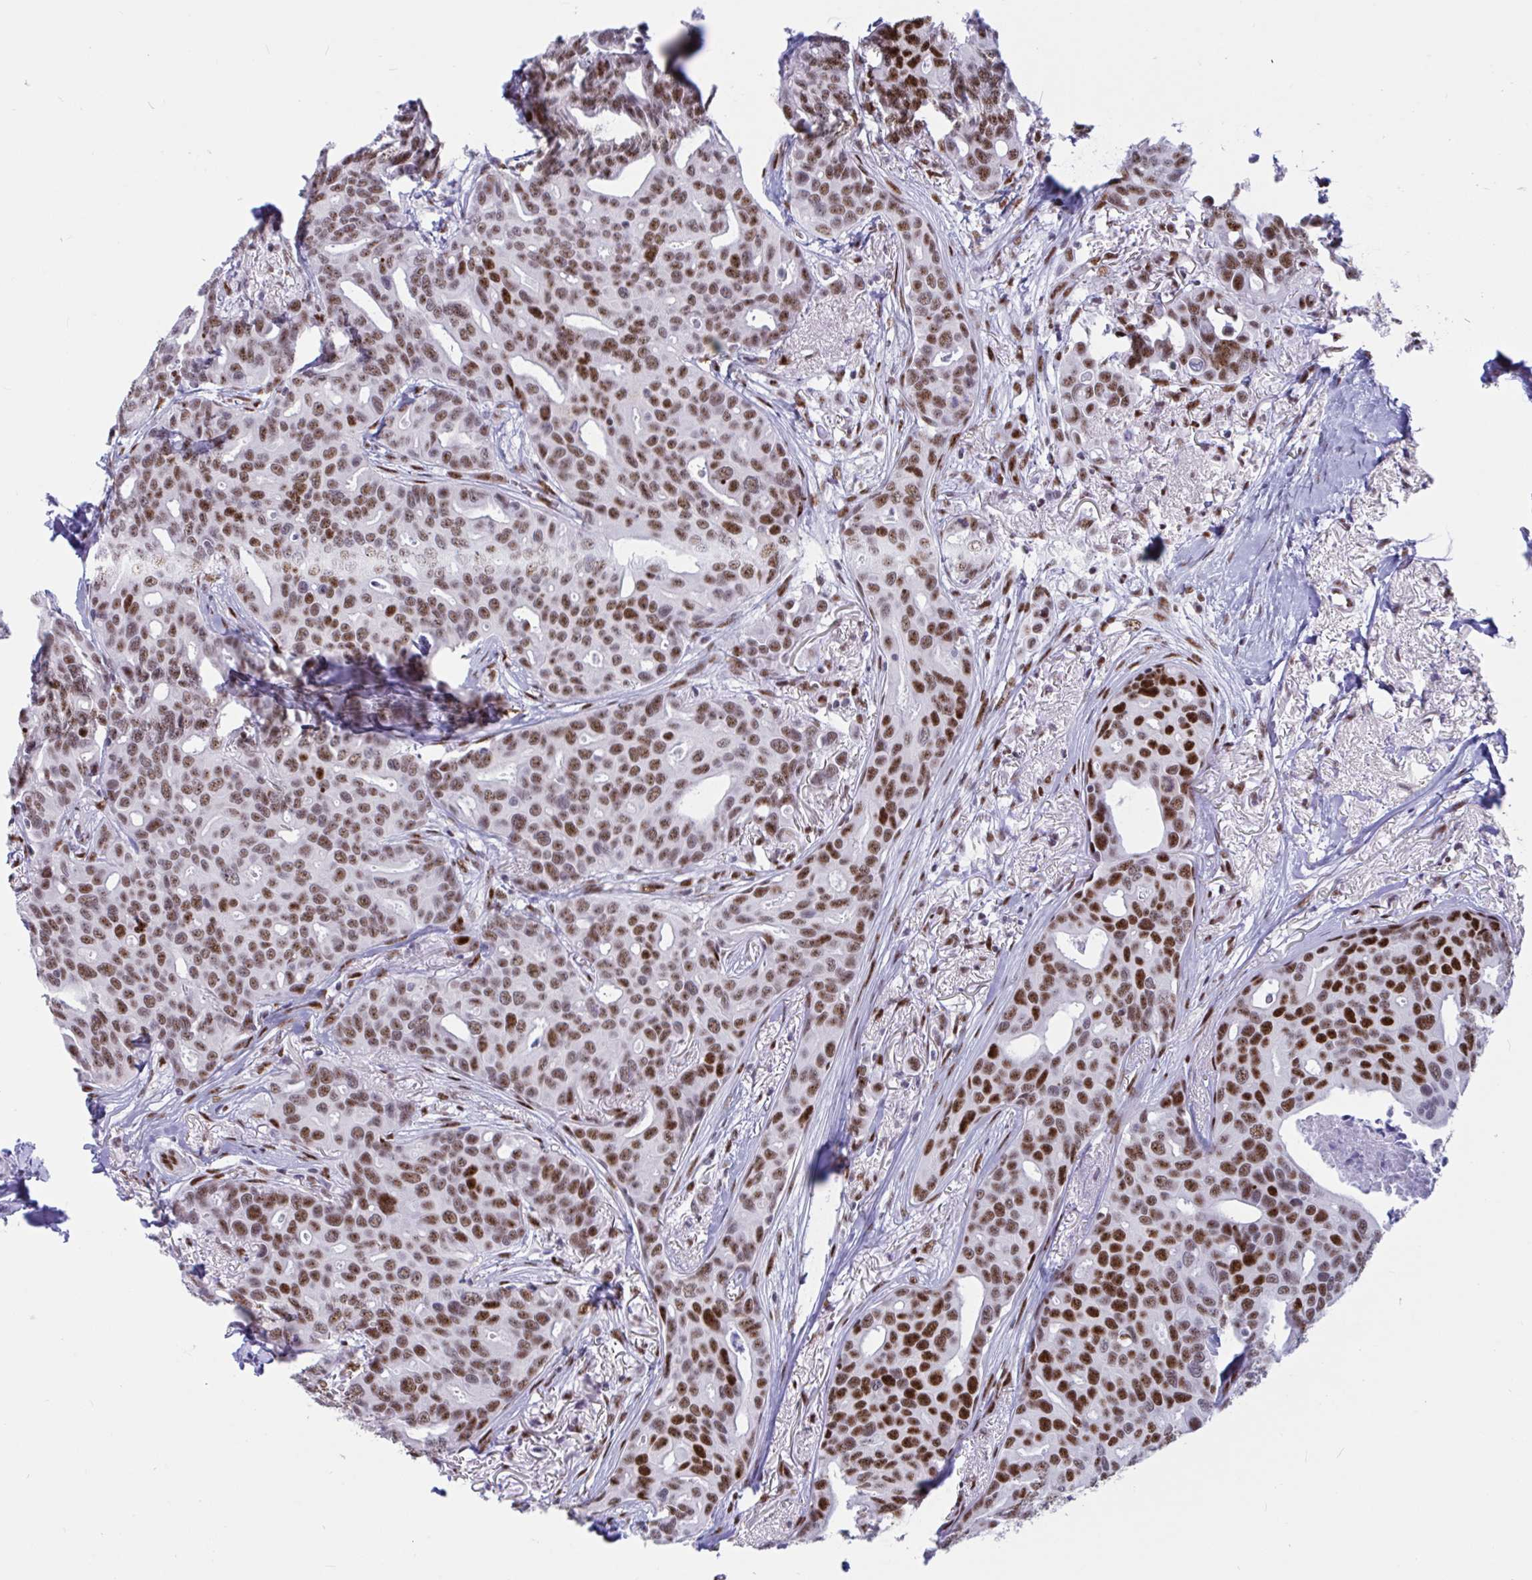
{"staining": {"intensity": "strong", "quantity": ">75%", "location": "nuclear"}, "tissue": "breast cancer", "cell_type": "Tumor cells", "image_type": "cancer", "snomed": [{"axis": "morphology", "description": "Duct carcinoma"}, {"axis": "topography", "description": "Breast"}], "caption": "Protein staining reveals strong nuclear positivity in approximately >75% of tumor cells in invasive ductal carcinoma (breast).", "gene": "IKZF2", "patient": {"sex": "female", "age": 54}}